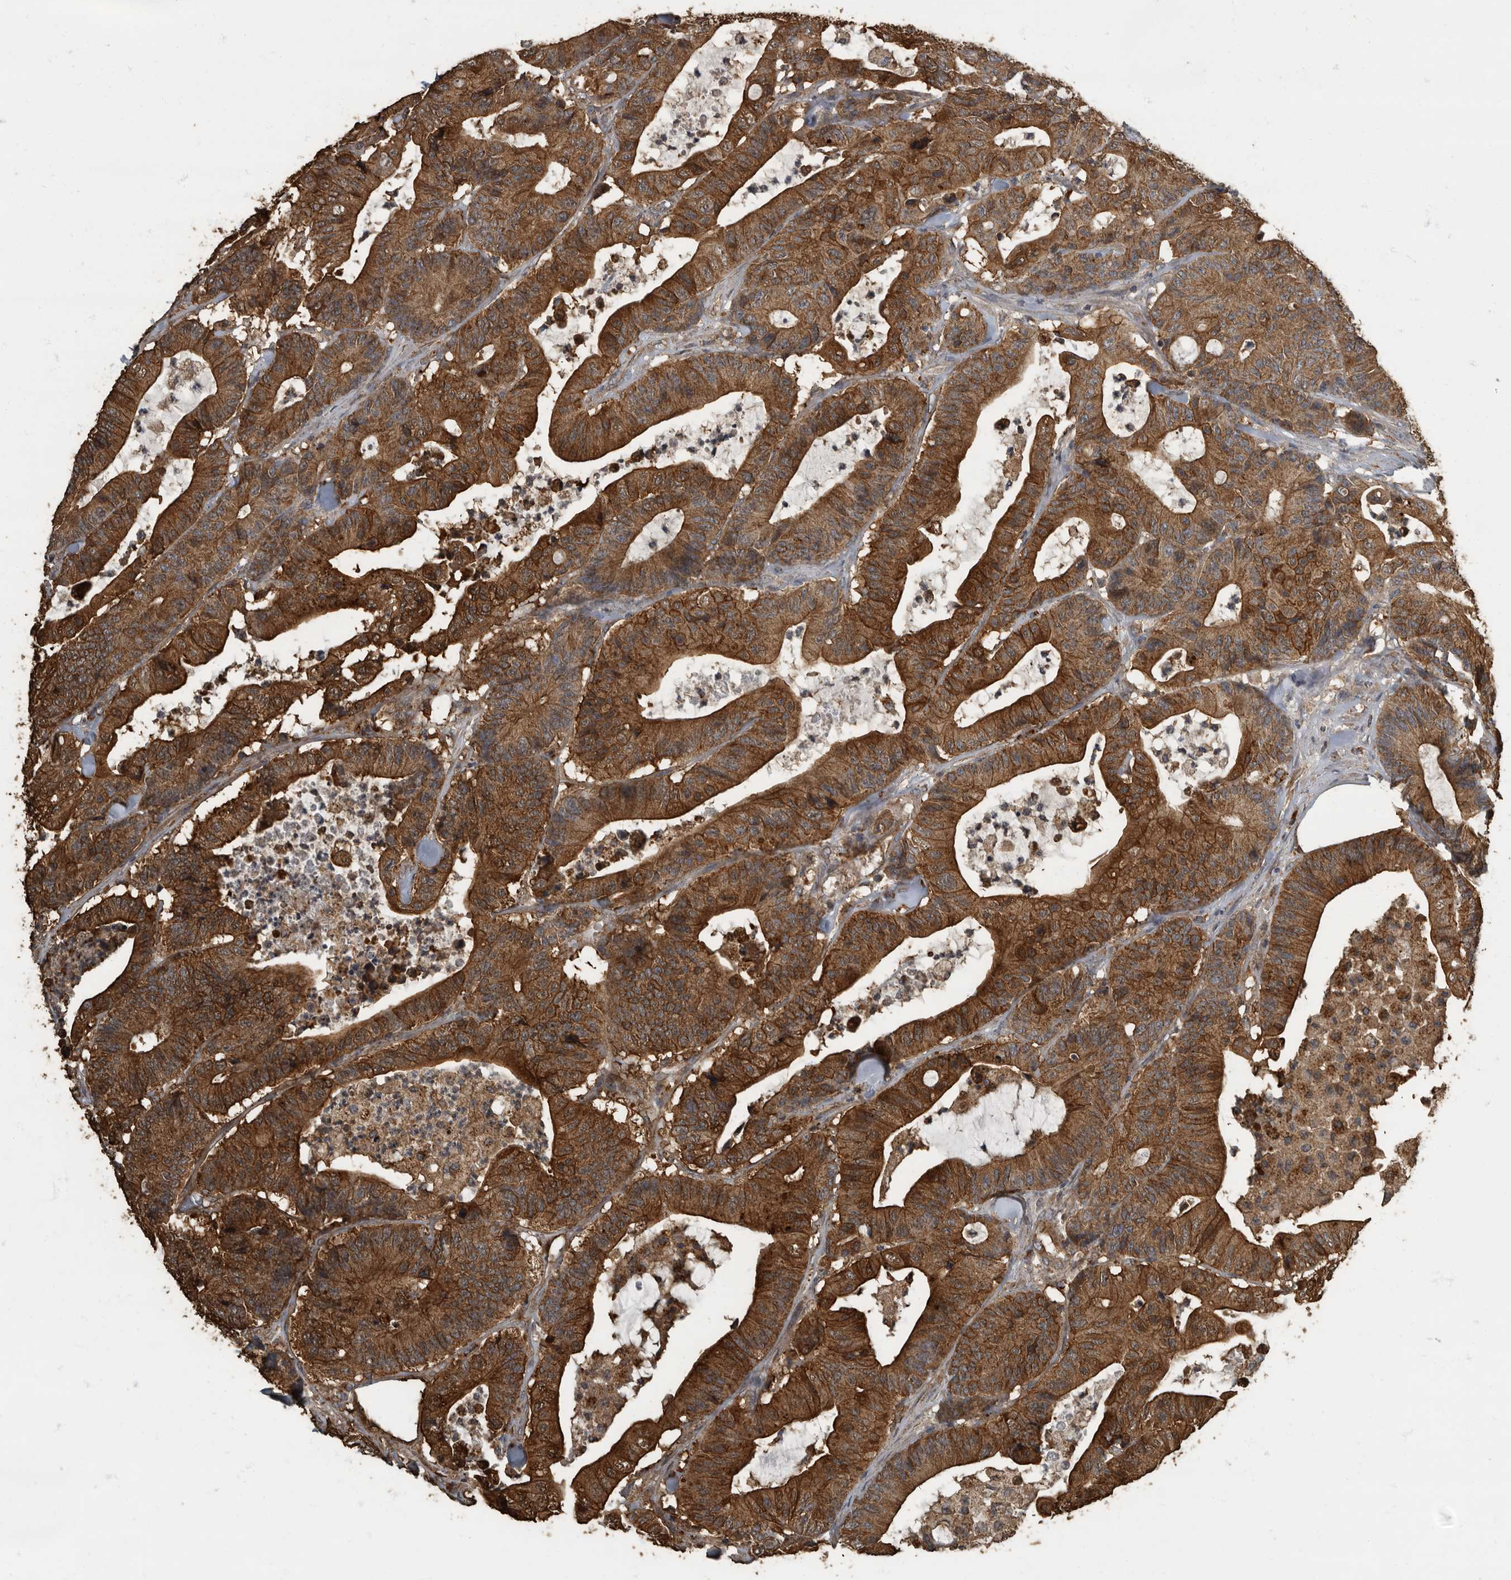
{"staining": {"intensity": "strong", "quantity": ">75%", "location": "cytoplasmic/membranous"}, "tissue": "colorectal cancer", "cell_type": "Tumor cells", "image_type": "cancer", "snomed": [{"axis": "morphology", "description": "Adenocarcinoma, NOS"}, {"axis": "topography", "description": "Colon"}], "caption": "Brown immunohistochemical staining in human colorectal adenocarcinoma shows strong cytoplasmic/membranous expression in about >75% of tumor cells.", "gene": "IL15RA", "patient": {"sex": "female", "age": 84}}